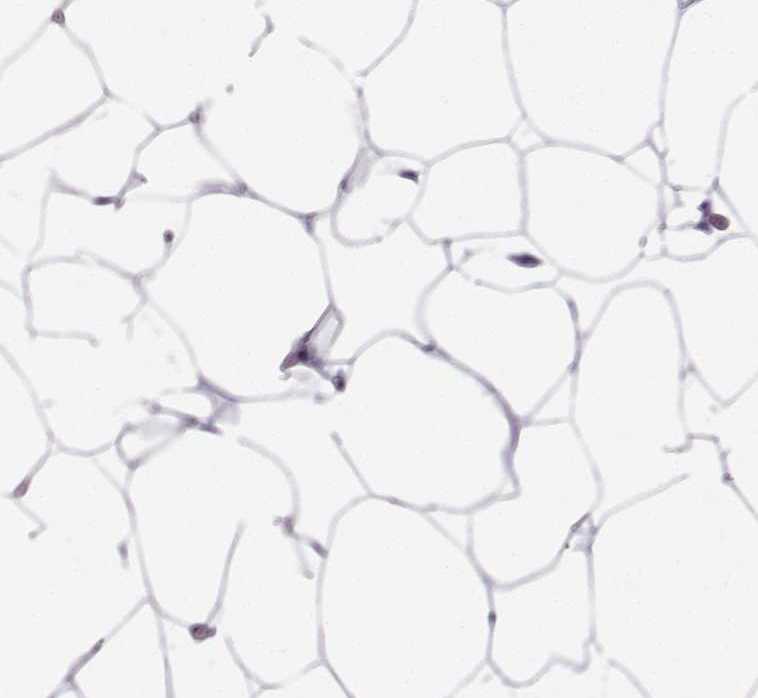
{"staining": {"intensity": "negative", "quantity": "none", "location": "none"}, "tissue": "adipose tissue", "cell_type": "Adipocytes", "image_type": "normal", "snomed": [{"axis": "morphology", "description": "Normal tissue, NOS"}, {"axis": "topography", "description": "Adipose tissue"}], "caption": "An image of adipose tissue stained for a protein displays no brown staining in adipocytes.", "gene": "DMRT3", "patient": {"sex": "male", "age": 57}}